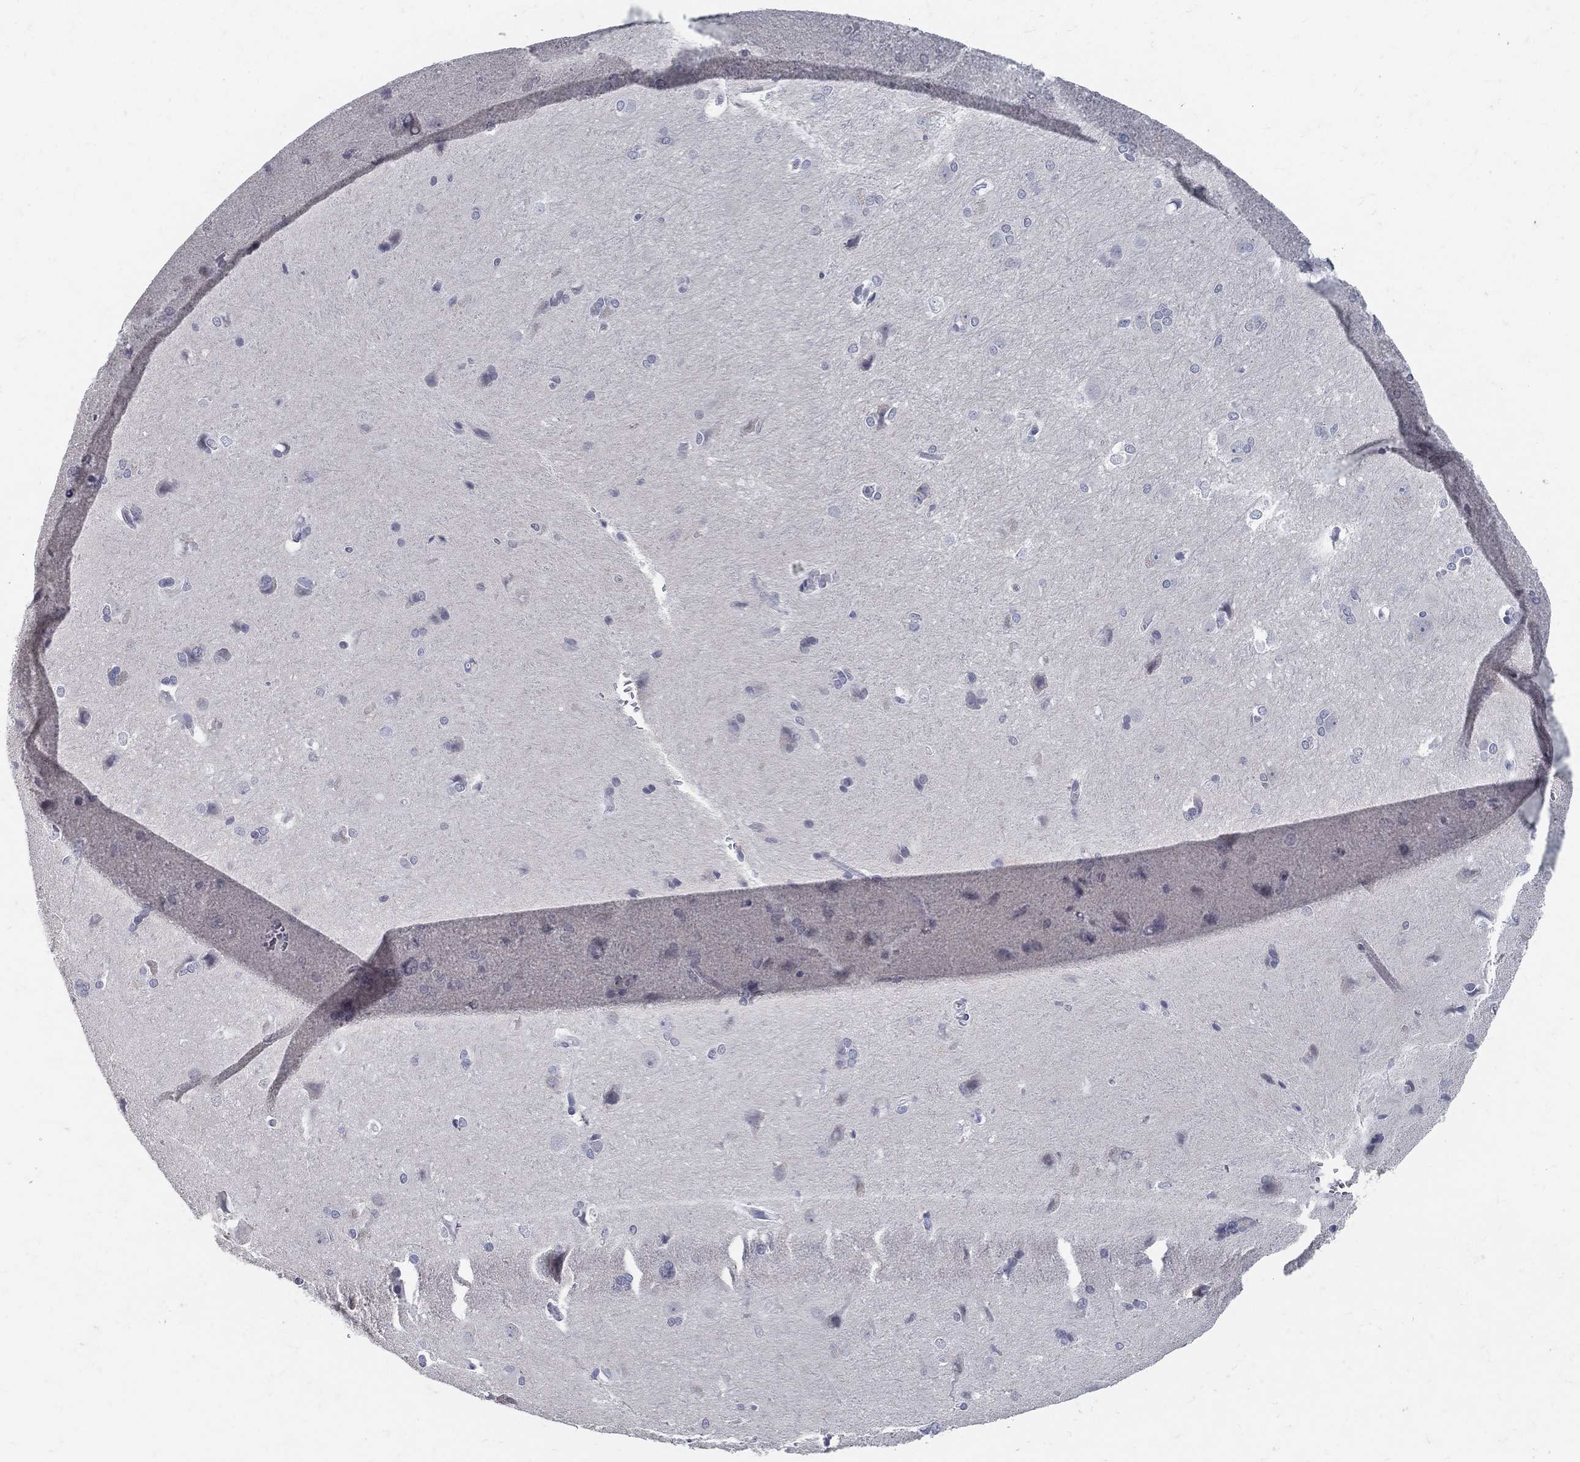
{"staining": {"intensity": "negative", "quantity": "none", "location": "none"}, "tissue": "cerebral cortex", "cell_type": "Endothelial cells", "image_type": "normal", "snomed": [{"axis": "morphology", "description": "Normal tissue, NOS"}, {"axis": "topography", "description": "Cerebral cortex"}], "caption": "Immunohistochemistry (IHC) micrograph of benign cerebral cortex: cerebral cortex stained with DAB demonstrates no significant protein staining in endothelial cells.", "gene": "ACE2", "patient": {"sex": "male", "age": 57}}